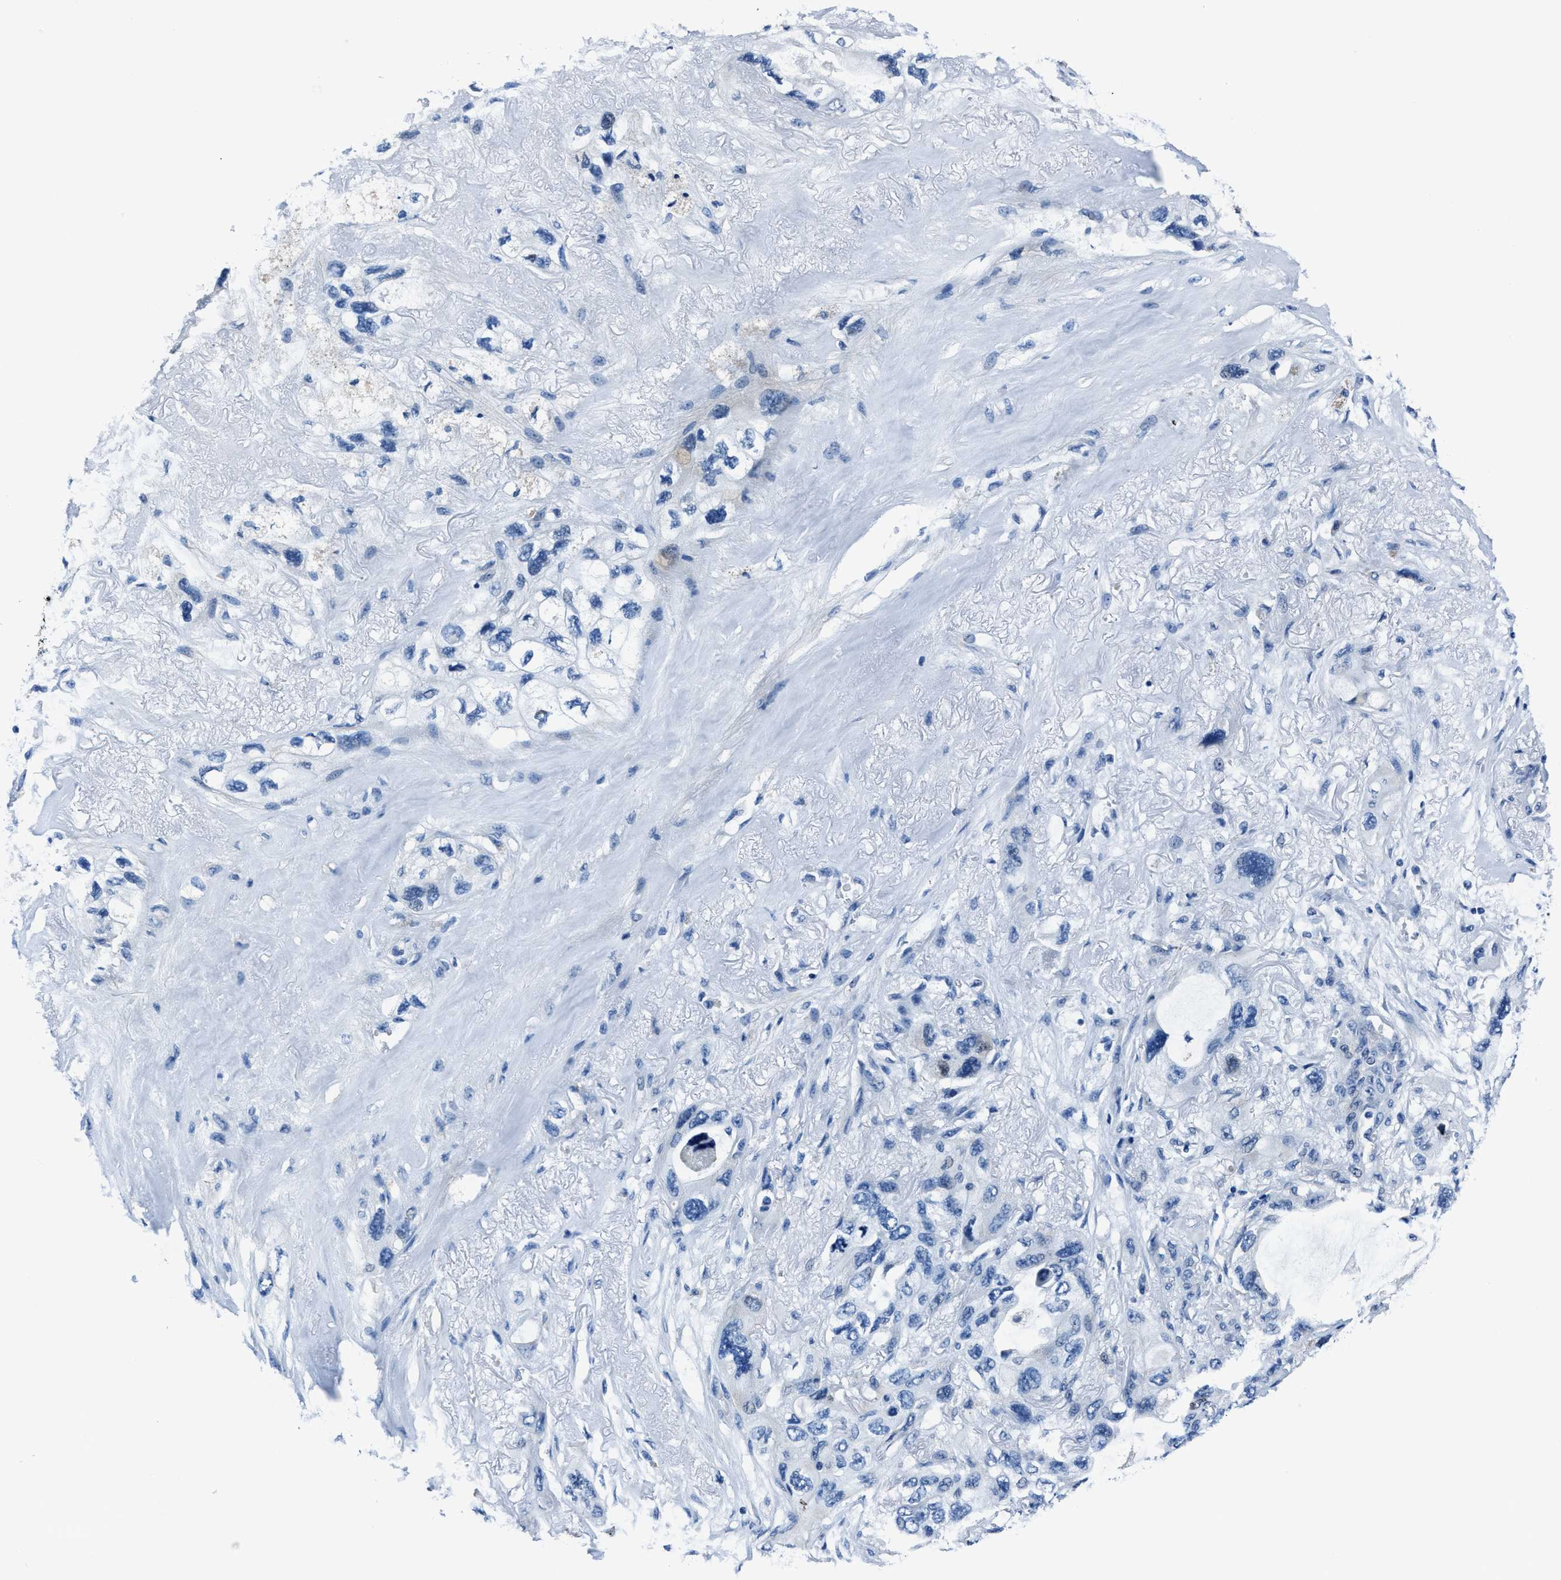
{"staining": {"intensity": "negative", "quantity": "none", "location": "none"}, "tissue": "lung cancer", "cell_type": "Tumor cells", "image_type": "cancer", "snomed": [{"axis": "morphology", "description": "Squamous cell carcinoma, NOS"}, {"axis": "topography", "description": "Lung"}], "caption": "Immunohistochemical staining of lung squamous cell carcinoma reveals no significant positivity in tumor cells.", "gene": "NACAD", "patient": {"sex": "female", "age": 73}}